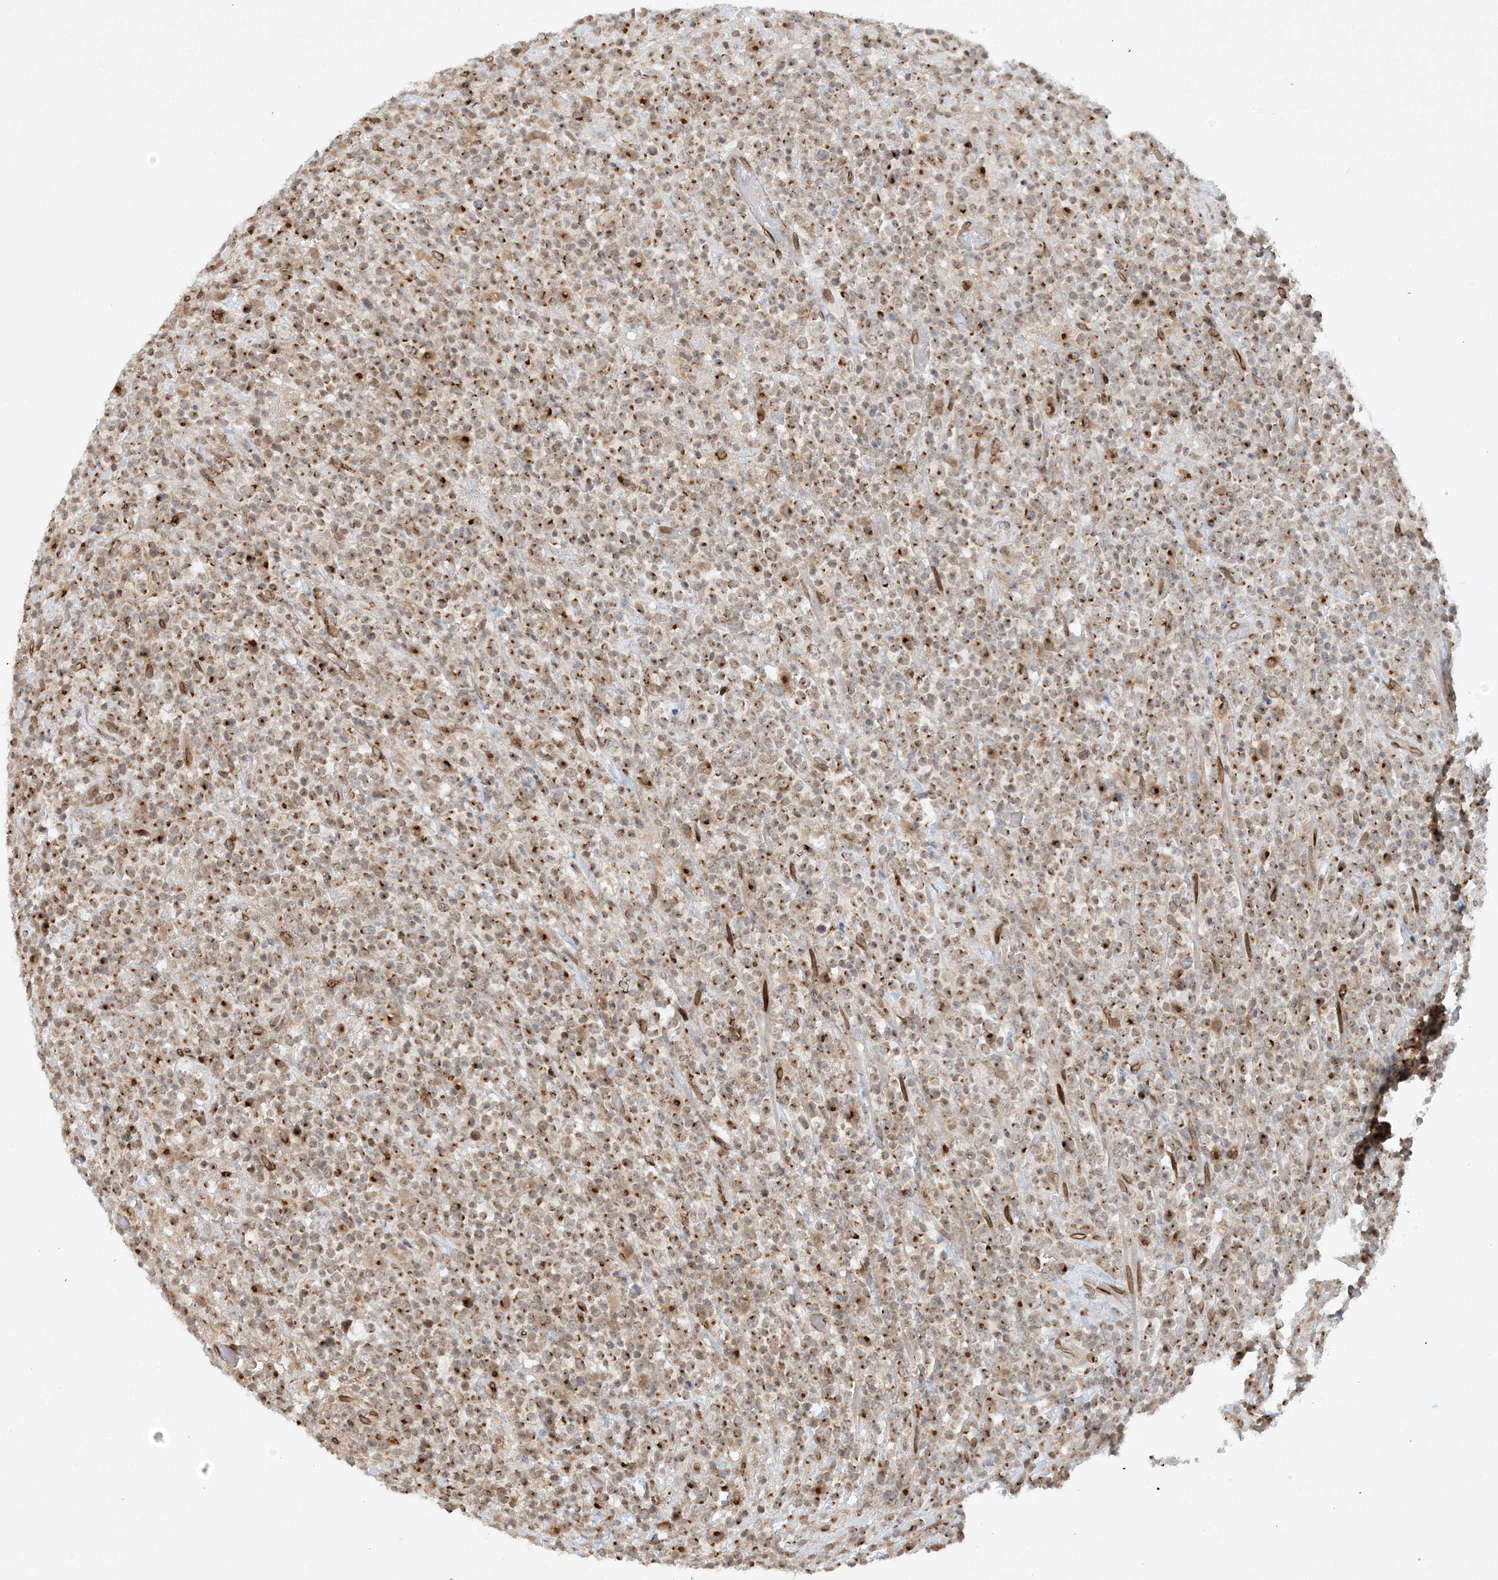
{"staining": {"intensity": "strong", "quantity": "25%-75%", "location": "cytoplasmic/membranous"}, "tissue": "lymphoma", "cell_type": "Tumor cells", "image_type": "cancer", "snomed": [{"axis": "morphology", "description": "Malignant lymphoma, non-Hodgkin's type, High grade"}, {"axis": "topography", "description": "Colon"}], "caption": "DAB immunohistochemical staining of human lymphoma displays strong cytoplasmic/membranous protein expression in about 25%-75% of tumor cells. Nuclei are stained in blue.", "gene": "SLC35A2", "patient": {"sex": "female", "age": 53}}